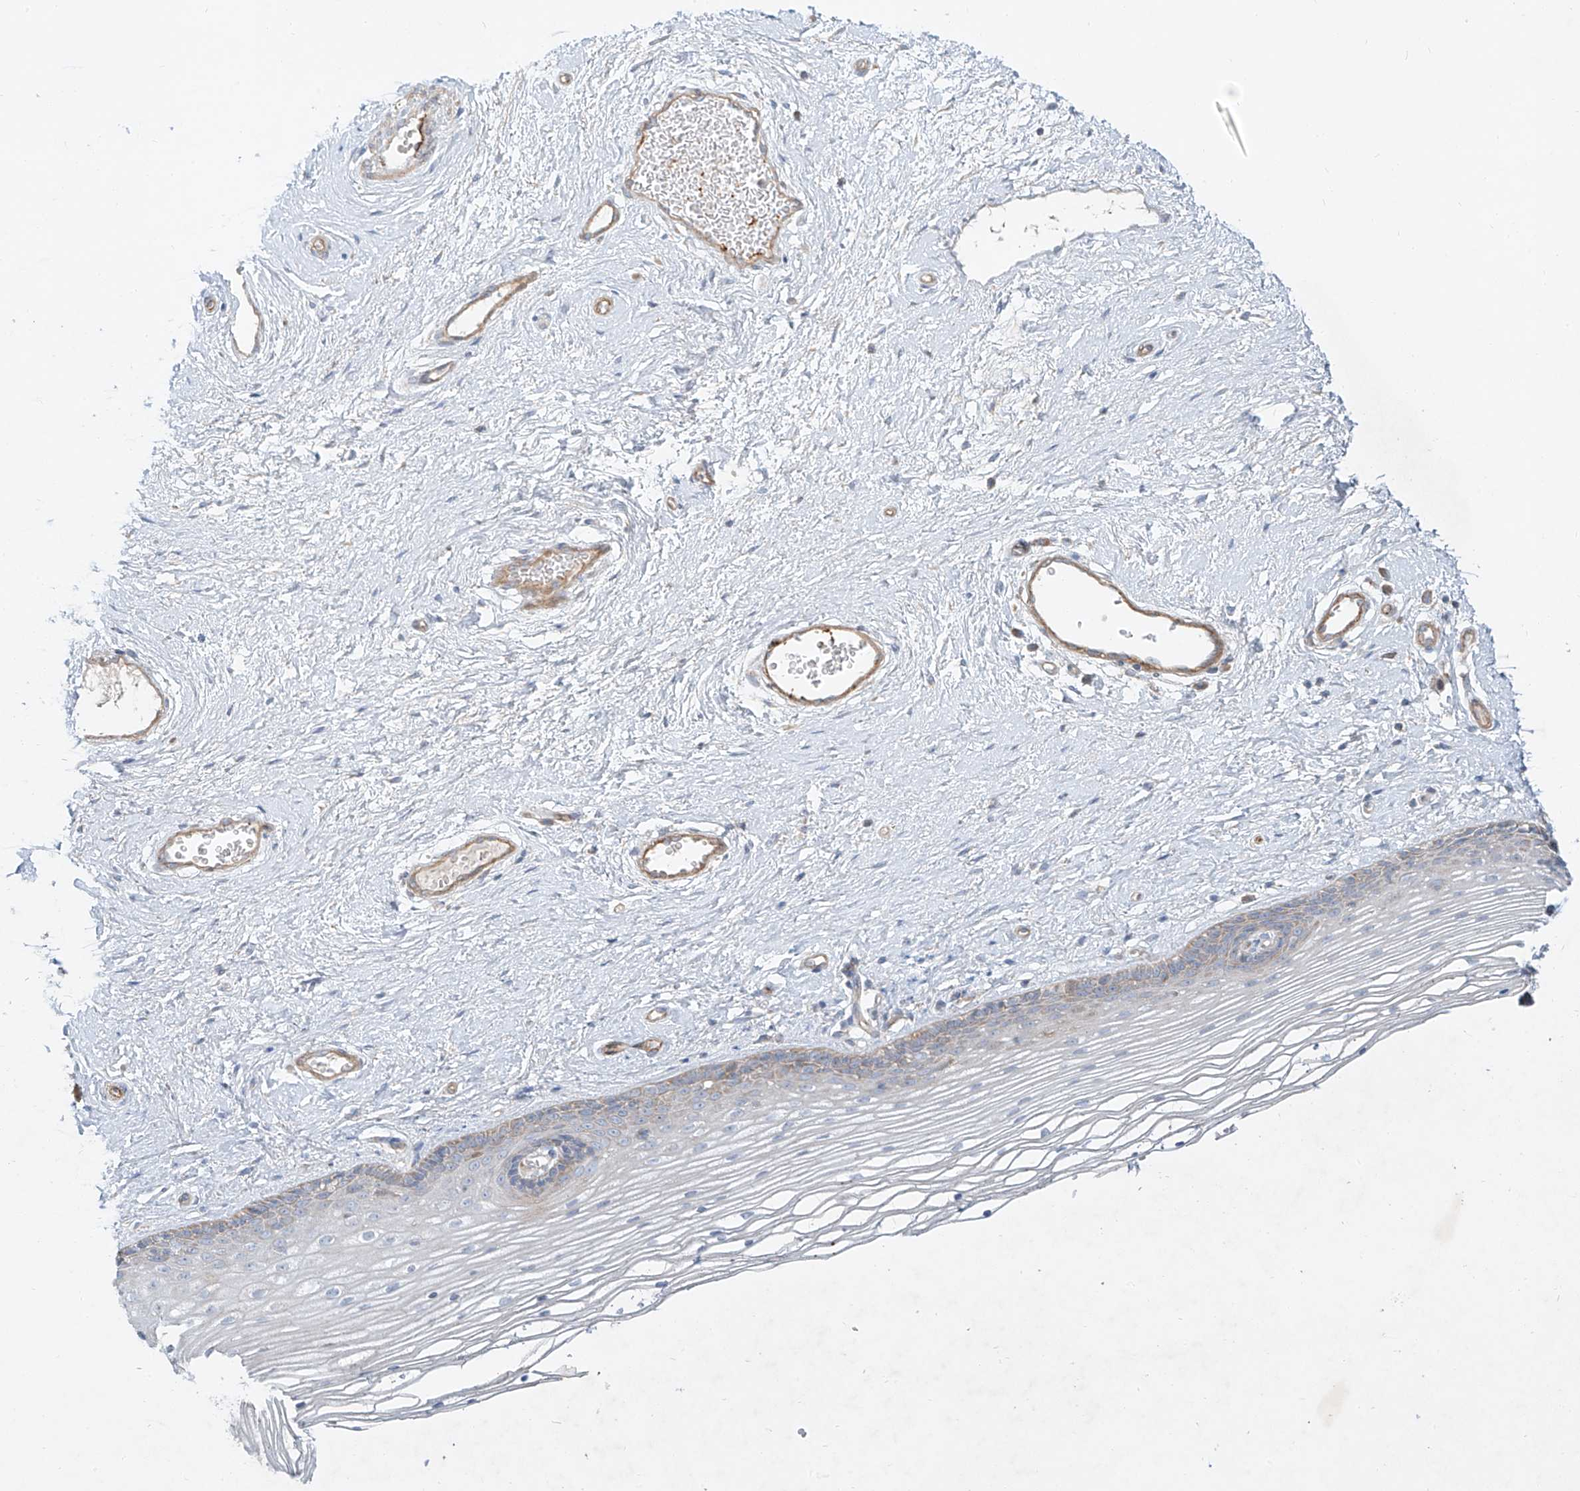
{"staining": {"intensity": "weak", "quantity": "<25%", "location": "cytoplasmic/membranous"}, "tissue": "vagina", "cell_type": "Squamous epithelial cells", "image_type": "normal", "snomed": [{"axis": "morphology", "description": "Normal tissue, NOS"}, {"axis": "topography", "description": "Vagina"}], "caption": "Immunohistochemical staining of normal vagina exhibits no significant expression in squamous epithelial cells.", "gene": "AJM1", "patient": {"sex": "female", "age": 46}}